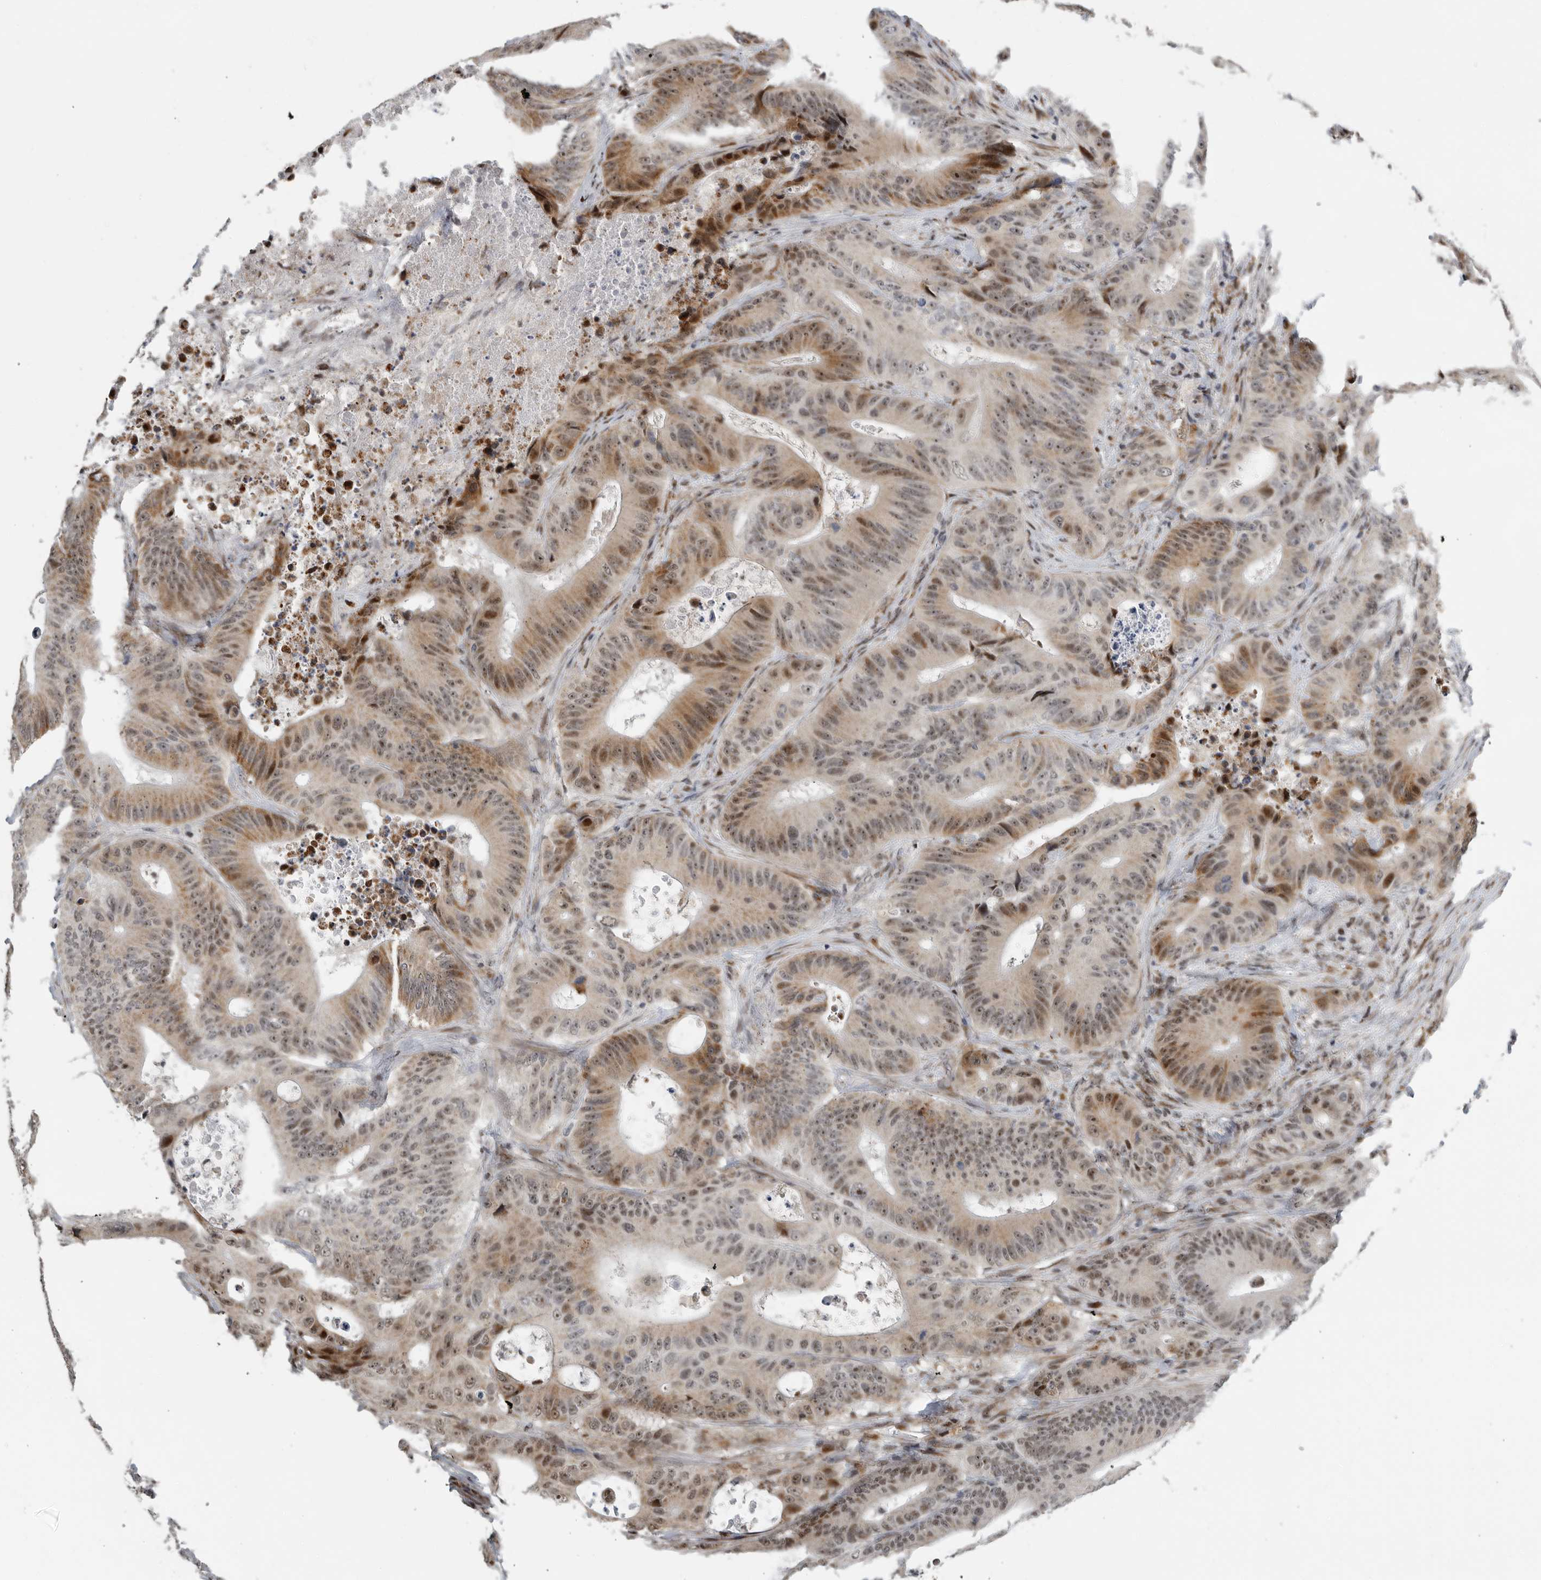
{"staining": {"intensity": "moderate", "quantity": "25%-75%", "location": "cytoplasmic/membranous,nuclear"}, "tissue": "colorectal cancer", "cell_type": "Tumor cells", "image_type": "cancer", "snomed": [{"axis": "morphology", "description": "Adenocarcinoma, NOS"}, {"axis": "topography", "description": "Colon"}], "caption": "Colorectal adenocarcinoma stained for a protein (brown) demonstrates moderate cytoplasmic/membranous and nuclear positive staining in about 25%-75% of tumor cells.", "gene": "PCMTD1", "patient": {"sex": "male", "age": 83}}